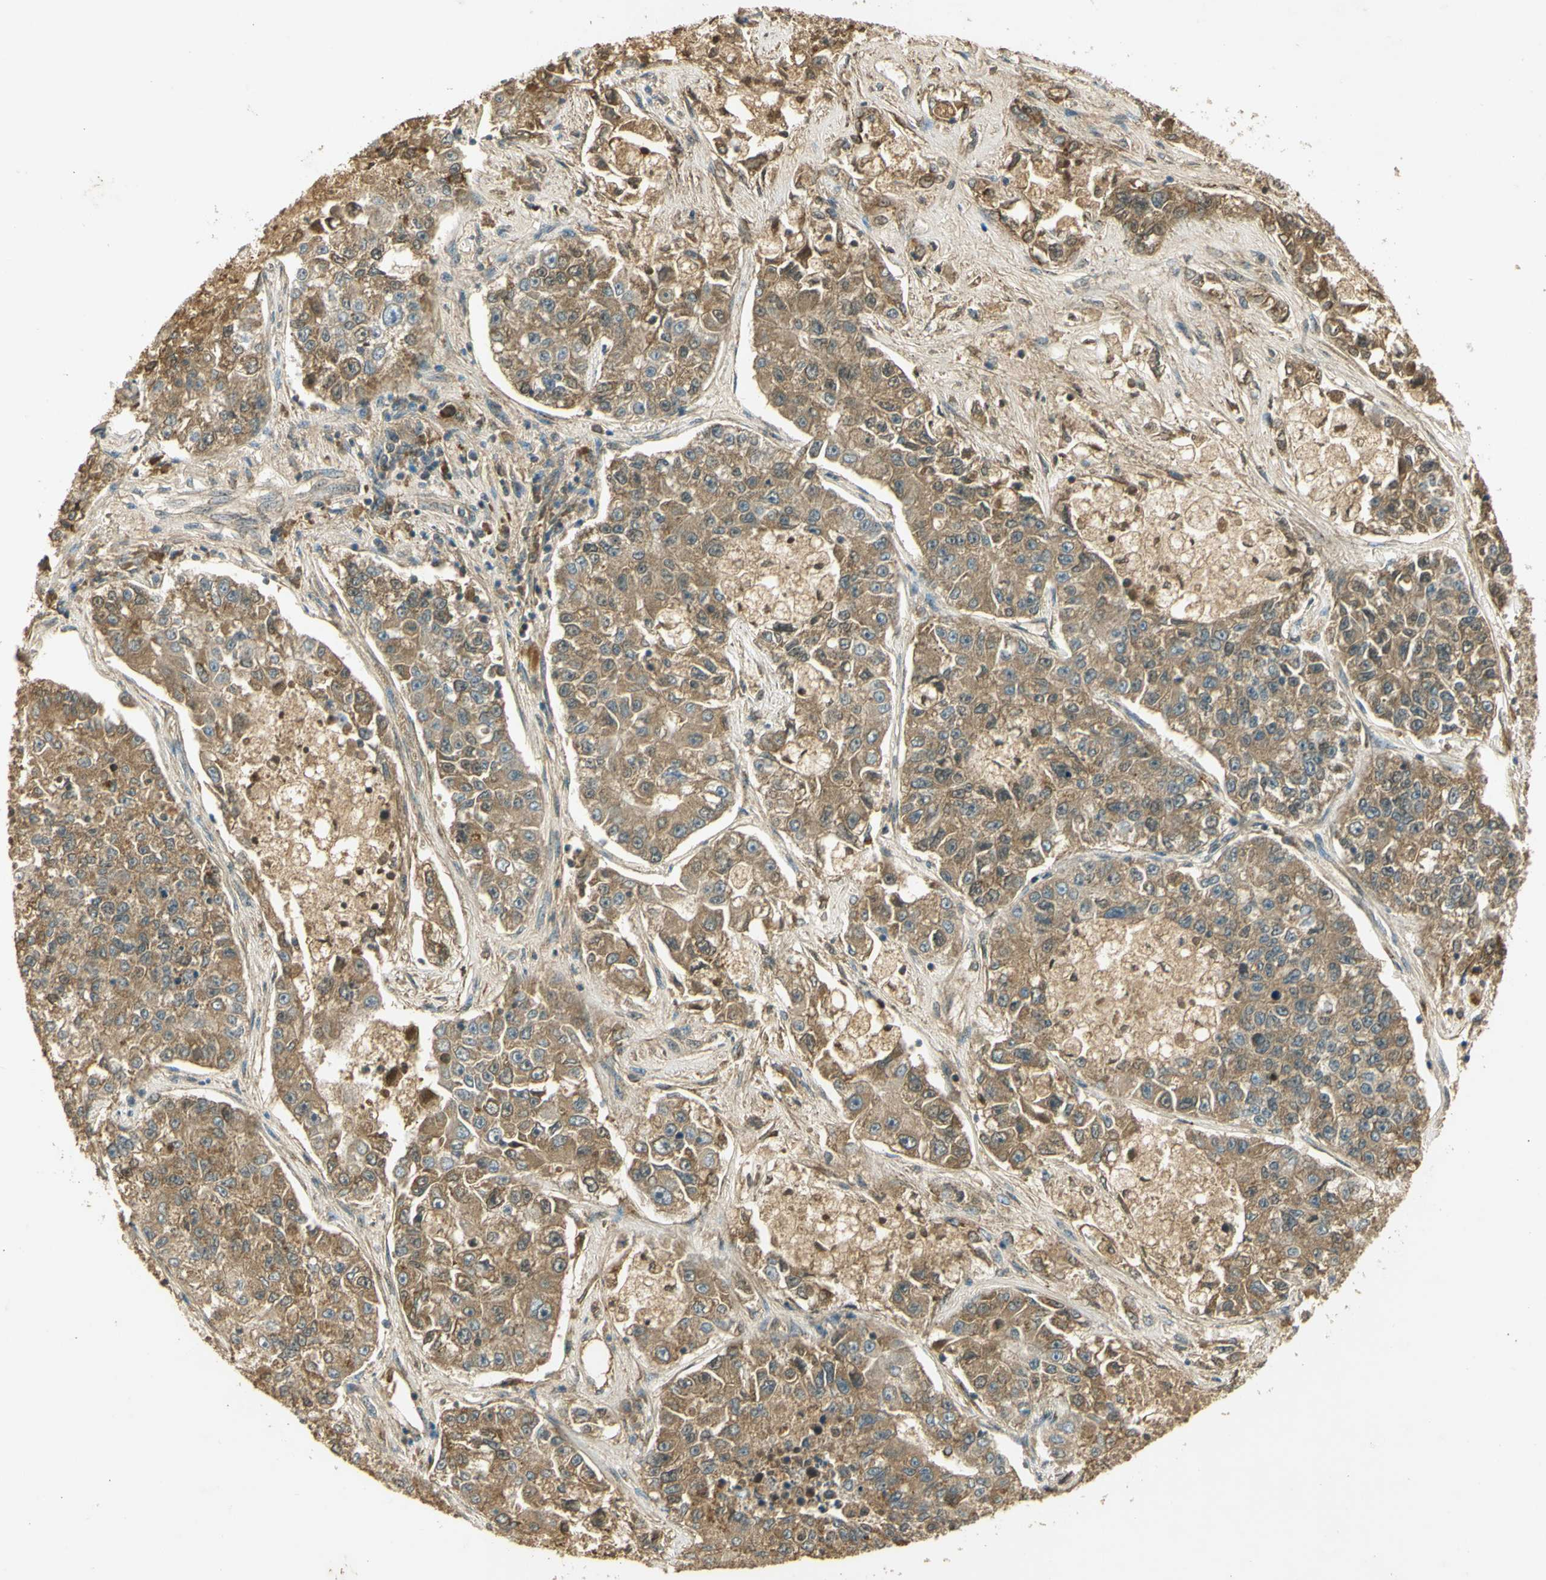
{"staining": {"intensity": "weak", "quantity": ">75%", "location": "cytoplasmic/membranous"}, "tissue": "lung cancer", "cell_type": "Tumor cells", "image_type": "cancer", "snomed": [{"axis": "morphology", "description": "Adenocarcinoma, NOS"}, {"axis": "topography", "description": "Lung"}], "caption": "The histopathology image demonstrates a brown stain indicating the presence of a protein in the cytoplasmic/membranous of tumor cells in adenocarcinoma (lung).", "gene": "GMEB2", "patient": {"sex": "male", "age": 49}}